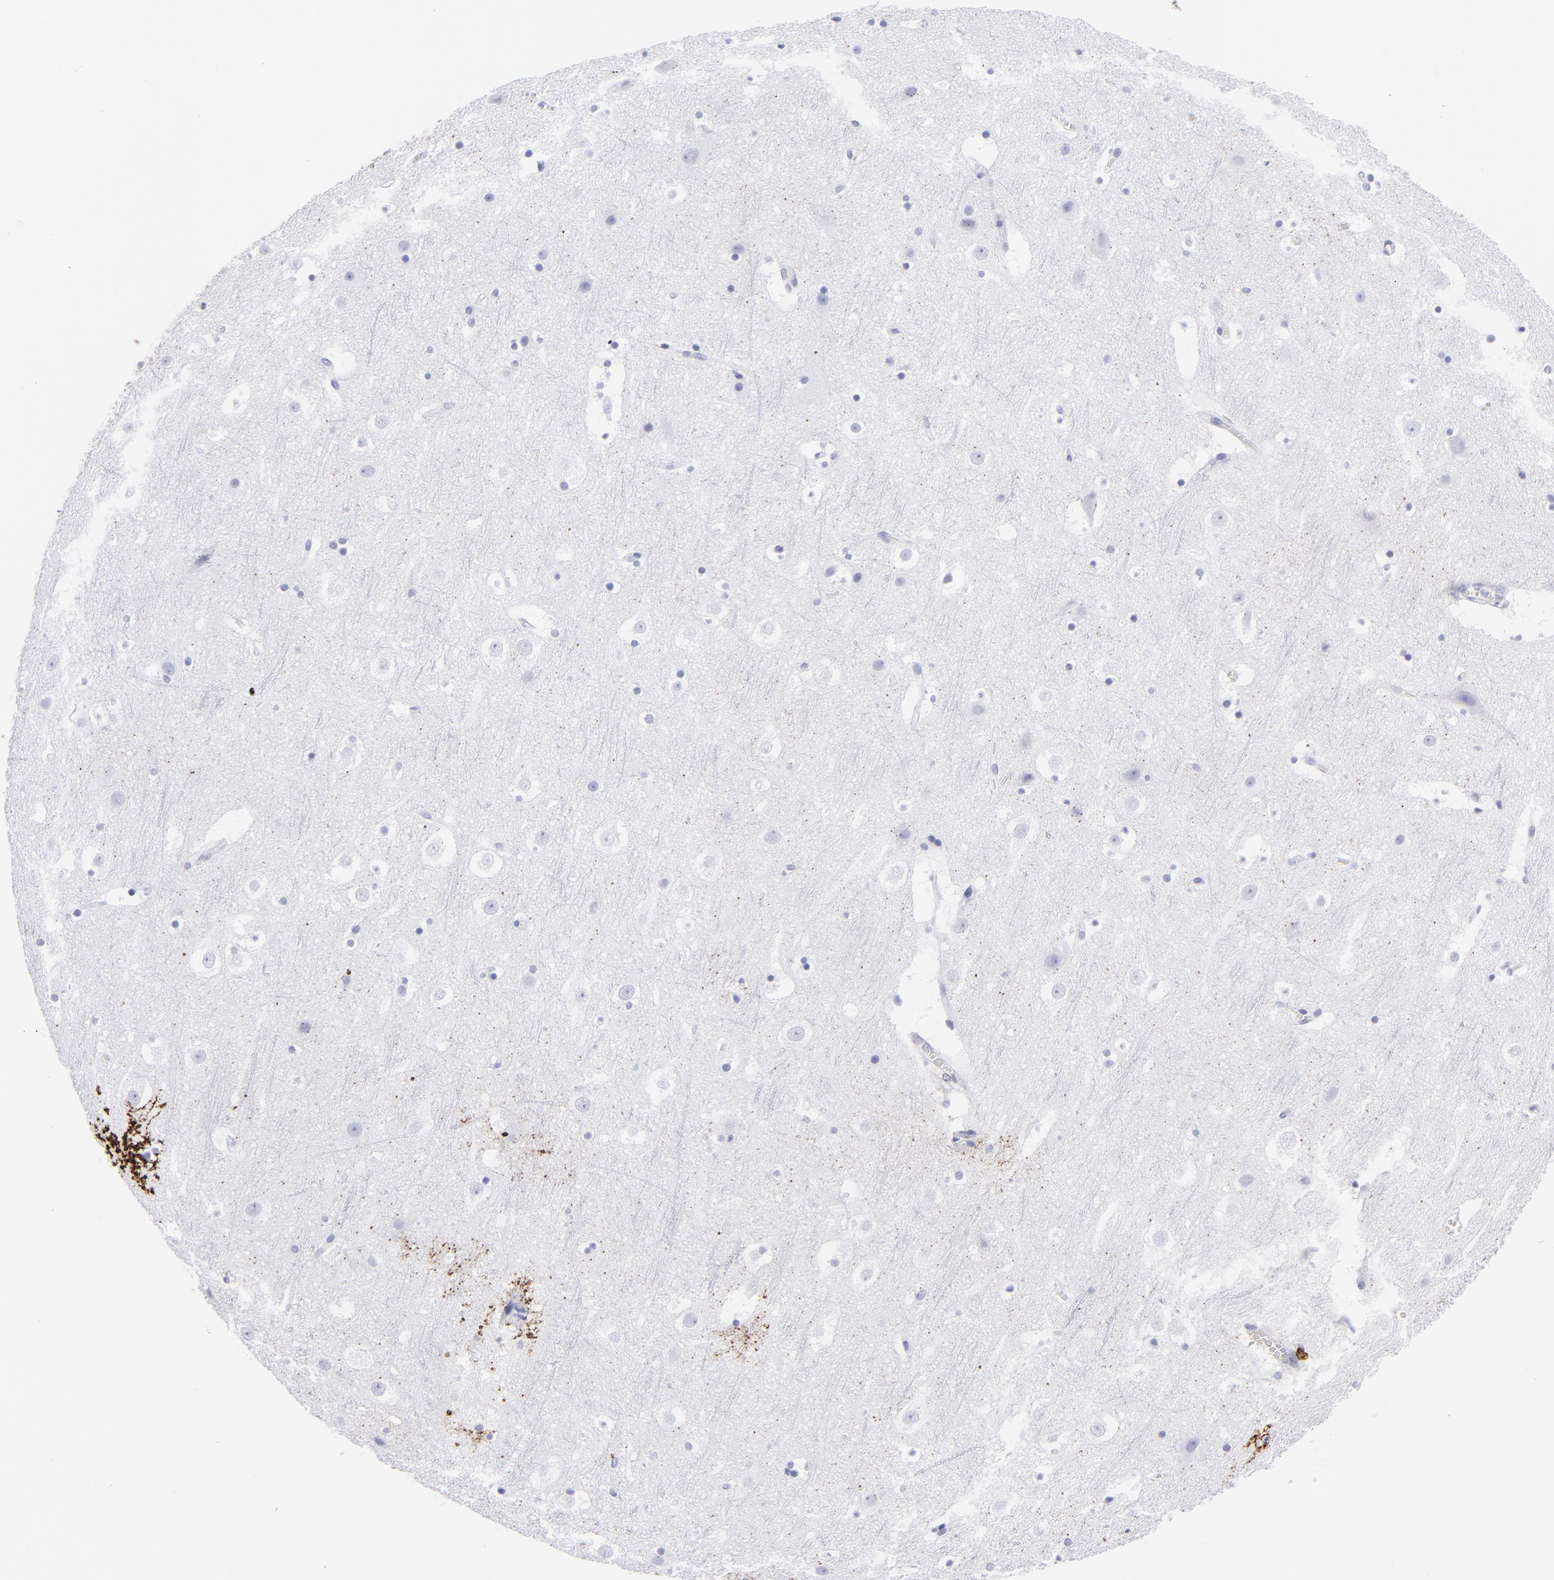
{"staining": {"intensity": "negative", "quantity": "none", "location": "none"}, "tissue": "cerebral cortex", "cell_type": "Endothelial cells", "image_type": "normal", "snomed": [{"axis": "morphology", "description": "Normal tissue, NOS"}, {"axis": "topography", "description": "Cerebral cortex"}], "caption": "Protein analysis of unremarkable cerebral cortex reveals no significant expression in endothelial cells. (IHC, brightfield microscopy, high magnification).", "gene": "SLC1A2", "patient": {"sex": "male", "age": 45}}